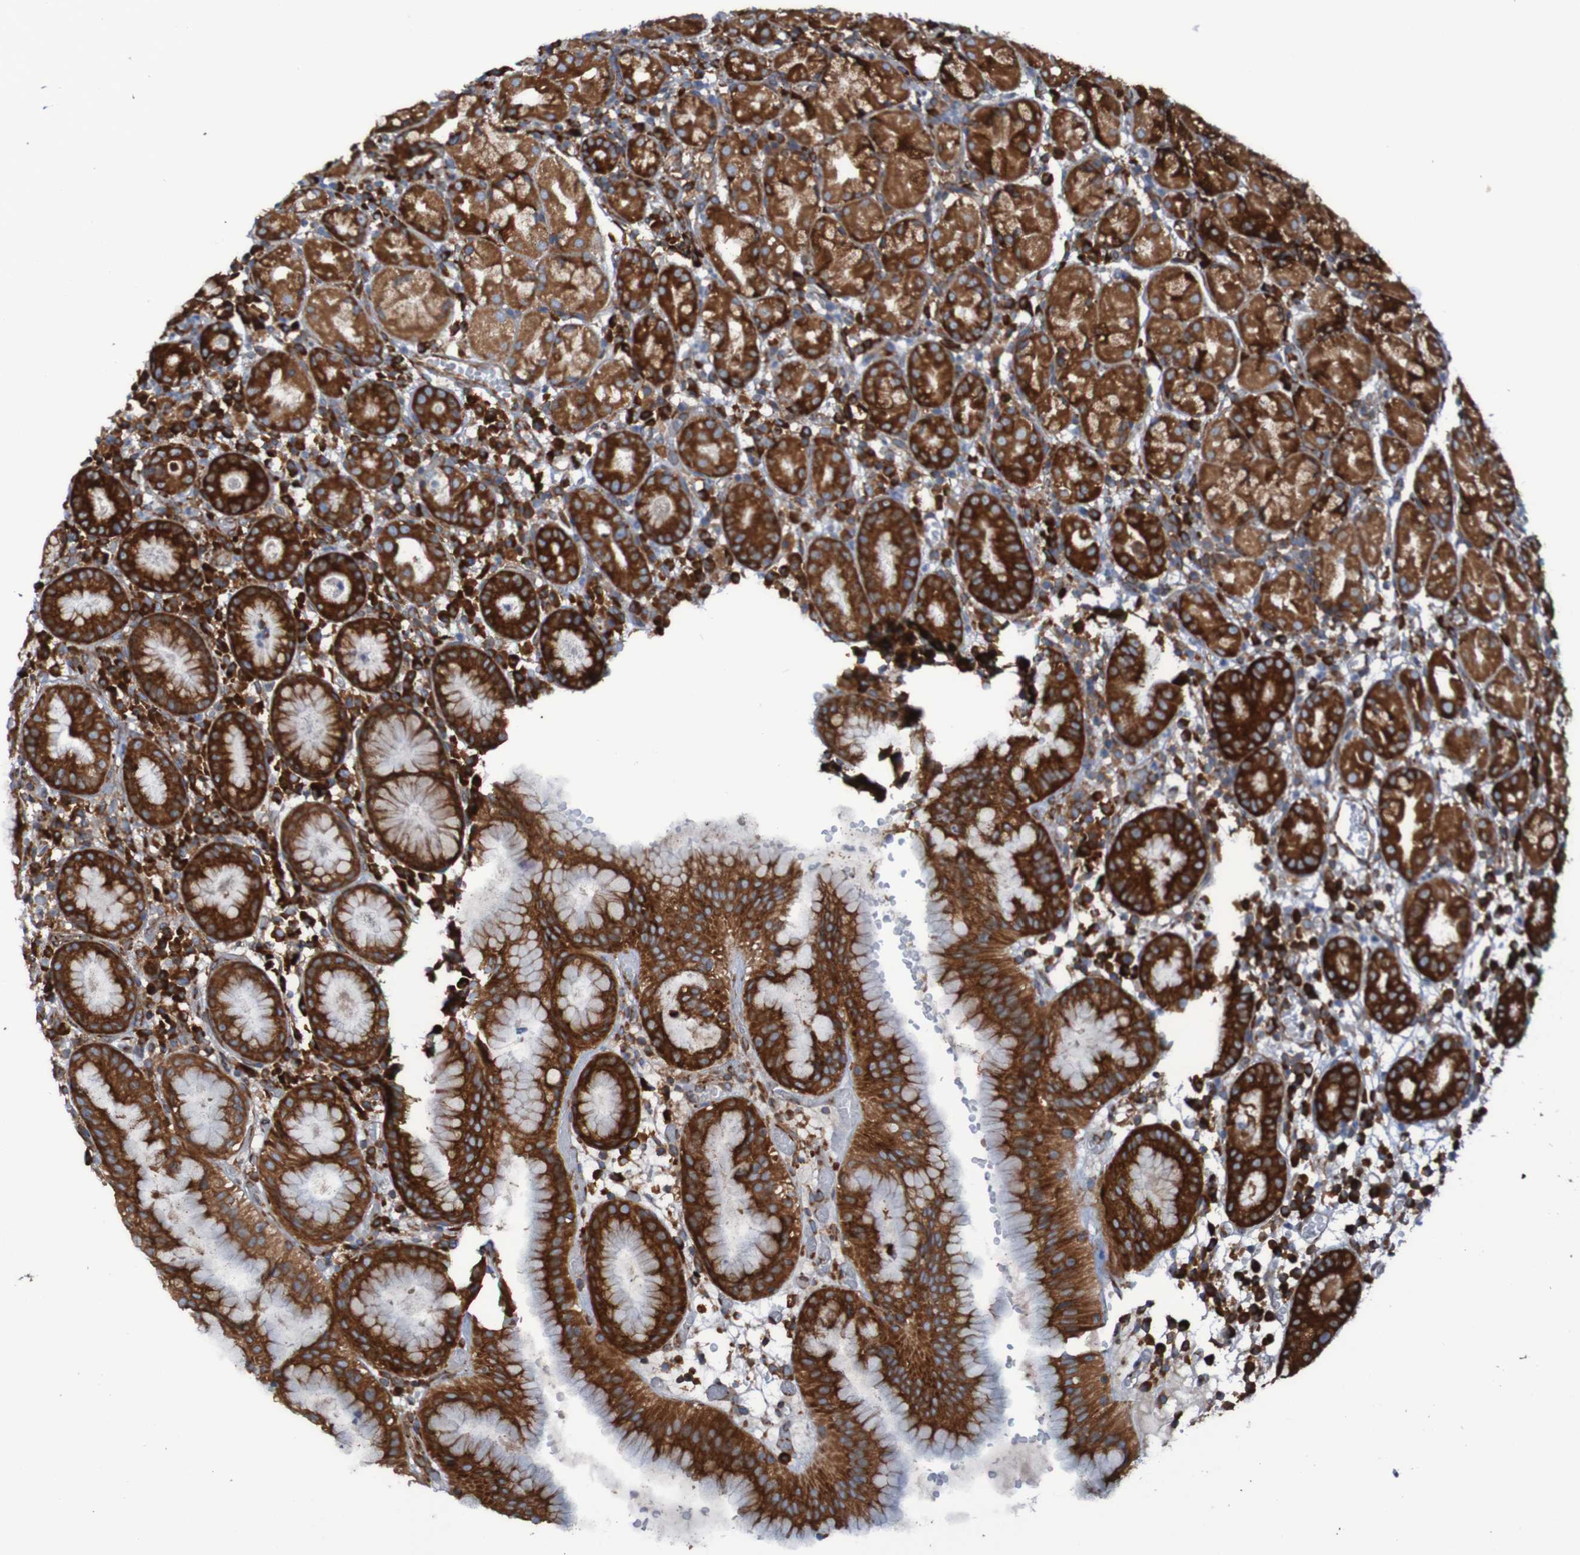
{"staining": {"intensity": "strong", "quantity": ">75%", "location": "cytoplasmic/membranous"}, "tissue": "stomach", "cell_type": "Glandular cells", "image_type": "normal", "snomed": [{"axis": "morphology", "description": "Normal tissue, NOS"}, {"axis": "topography", "description": "Stomach"}, {"axis": "topography", "description": "Stomach, lower"}], "caption": "Immunohistochemistry of benign stomach exhibits high levels of strong cytoplasmic/membranous expression in approximately >75% of glandular cells. Nuclei are stained in blue.", "gene": "RPL10", "patient": {"sex": "female", "age": 75}}